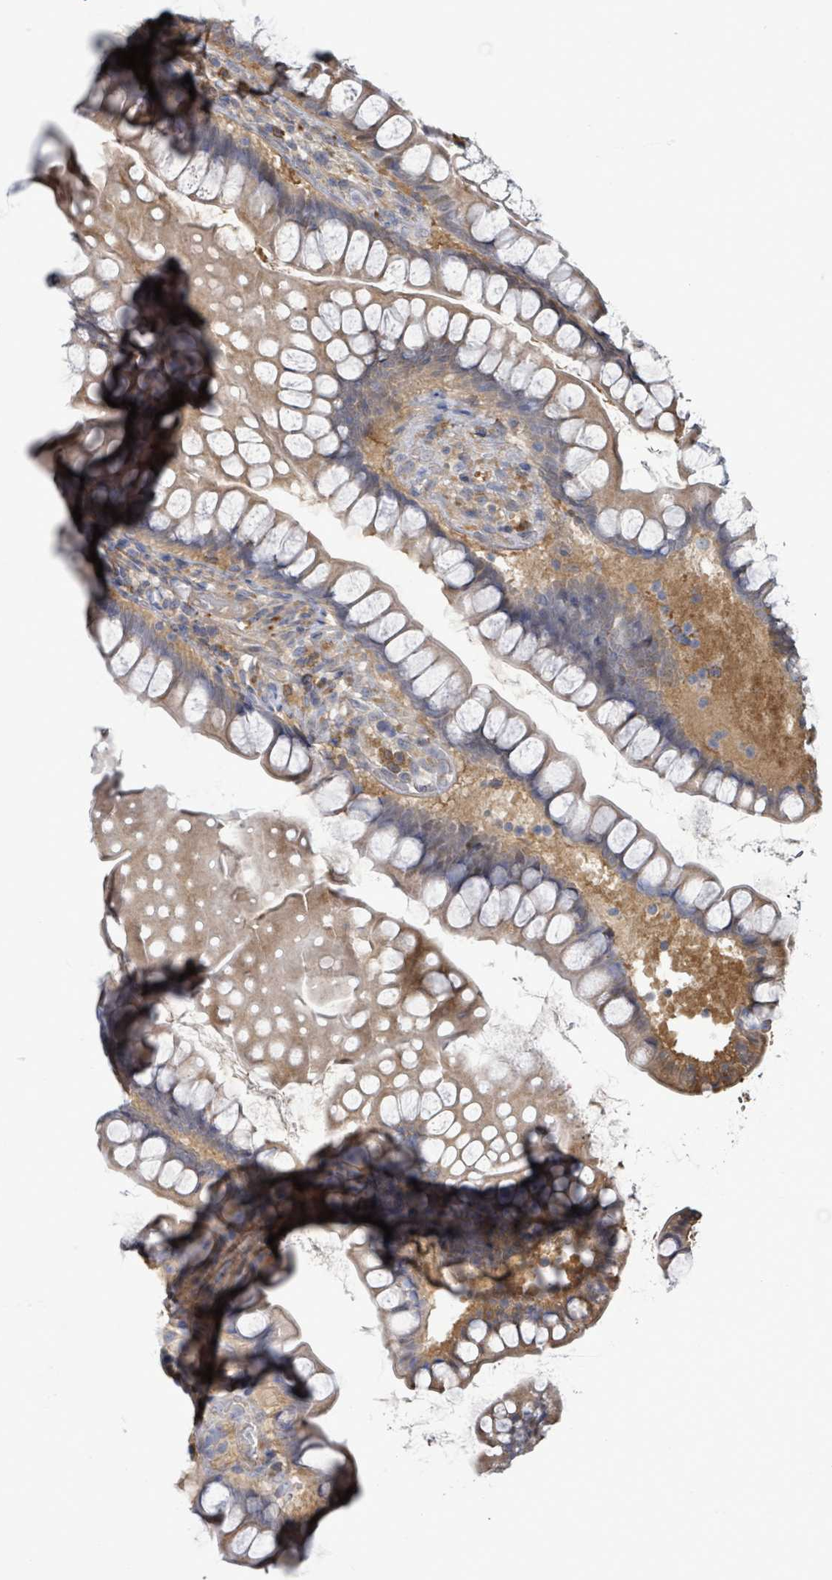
{"staining": {"intensity": "weak", "quantity": "25%-75%", "location": "cytoplasmic/membranous"}, "tissue": "small intestine", "cell_type": "Glandular cells", "image_type": "normal", "snomed": [{"axis": "morphology", "description": "Normal tissue, NOS"}, {"axis": "topography", "description": "Small intestine"}], "caption": "Glandular cells exhibit weak cytoplasmic/membranous expression in about 25%-75% of cells in benign small intestine. (Brightfield microscopy of DAB IHC at high magnification).", "gene": "PGAM1", "patient": {"sex": "male", "age": 70}}